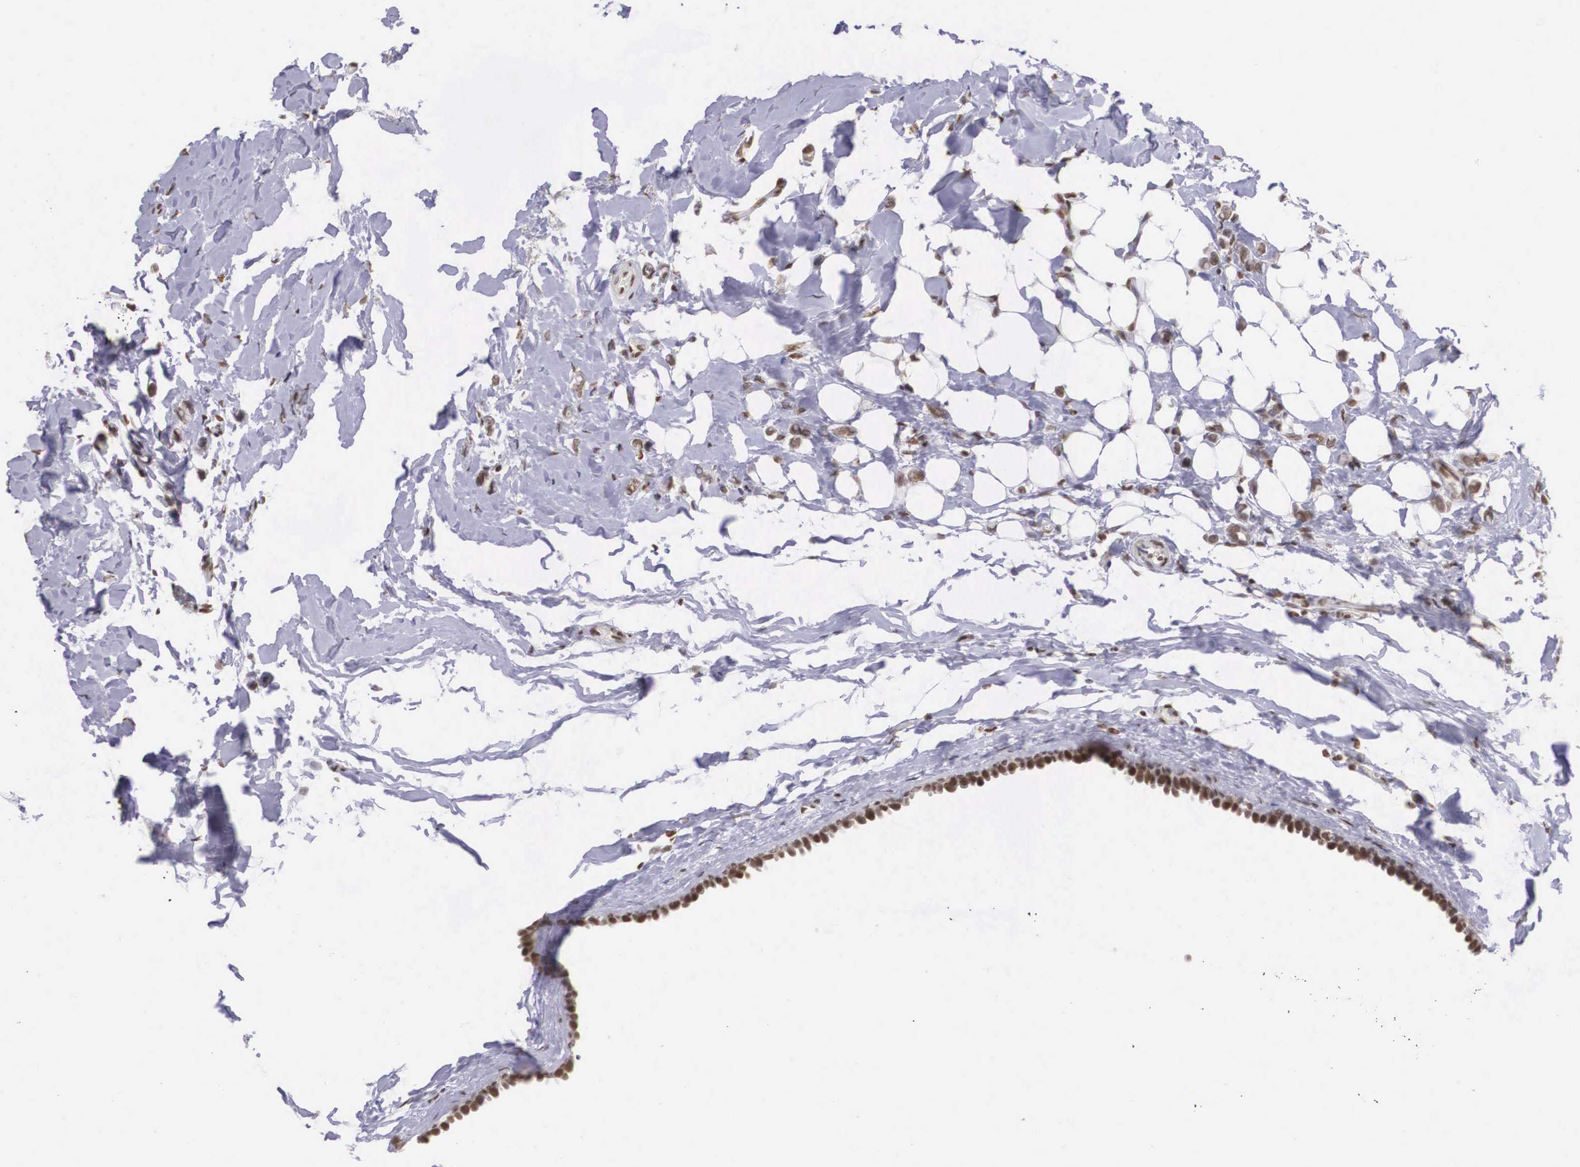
{"staining": {"intensity": "strong", "quantity": ">75%", "location": "nuclear"}, "tissue": "breast cancer", "cell_type": "Tumor cells", "image_type": "cancer", "snomed": [{"axis": "morphology", "description": "Duct carcinoma"}, {"axis": "topography", "description": "Breast"}], "caption": "Infiltrating ductal carcinoma (breast) stained with a protein marker displays strong staining in tumor cells.", "gene": "ETV6", "patient": {"sex": "female", "age": 72}}